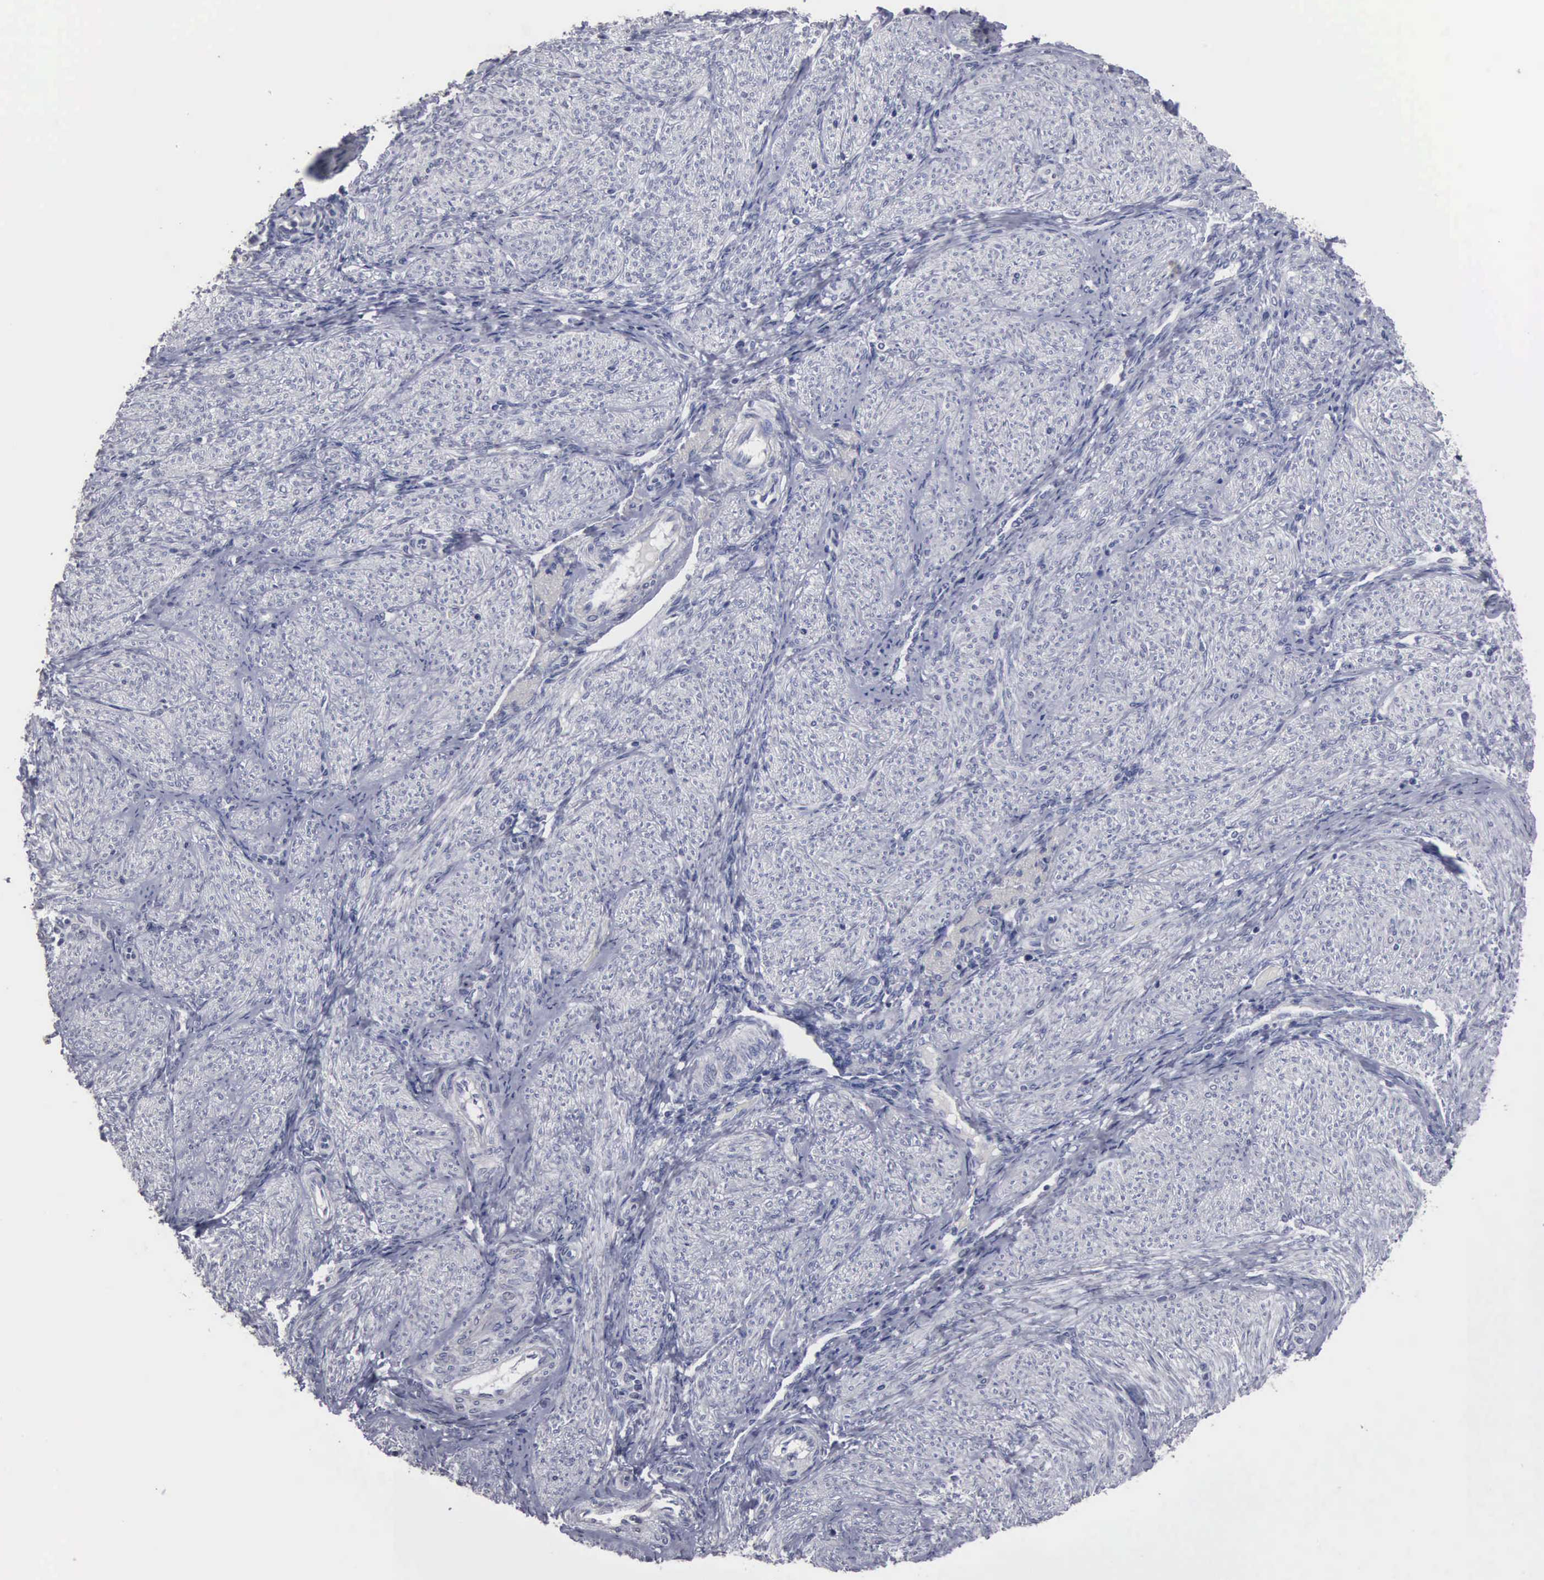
{"staining": {"intensity": "negative", "quantity": "none", "location": "none"}, "tissue": "endometrium", "cell_type": "Cells in endometrial stroma", "image_type": "normal", "snomed": [{"axis": "morphology", "description": "Normal tissue, NOS"}, {"axis": "topography", "description": "Endometrium"}], "caption": "Immunohistochemistry (IHC) micrograph of unremarkable human endometrium stained for a protein (brown), which displays no expression in cells in endometrial stroma. Brightfield microscopy of immunohistochemistry stained with DAB (3,3'-diaminobenzidine) (brown) and hematoxylin (blue), captured at high magnification.", "gene": "UPB1", "patient": {"sex": "female", "age": 36}}